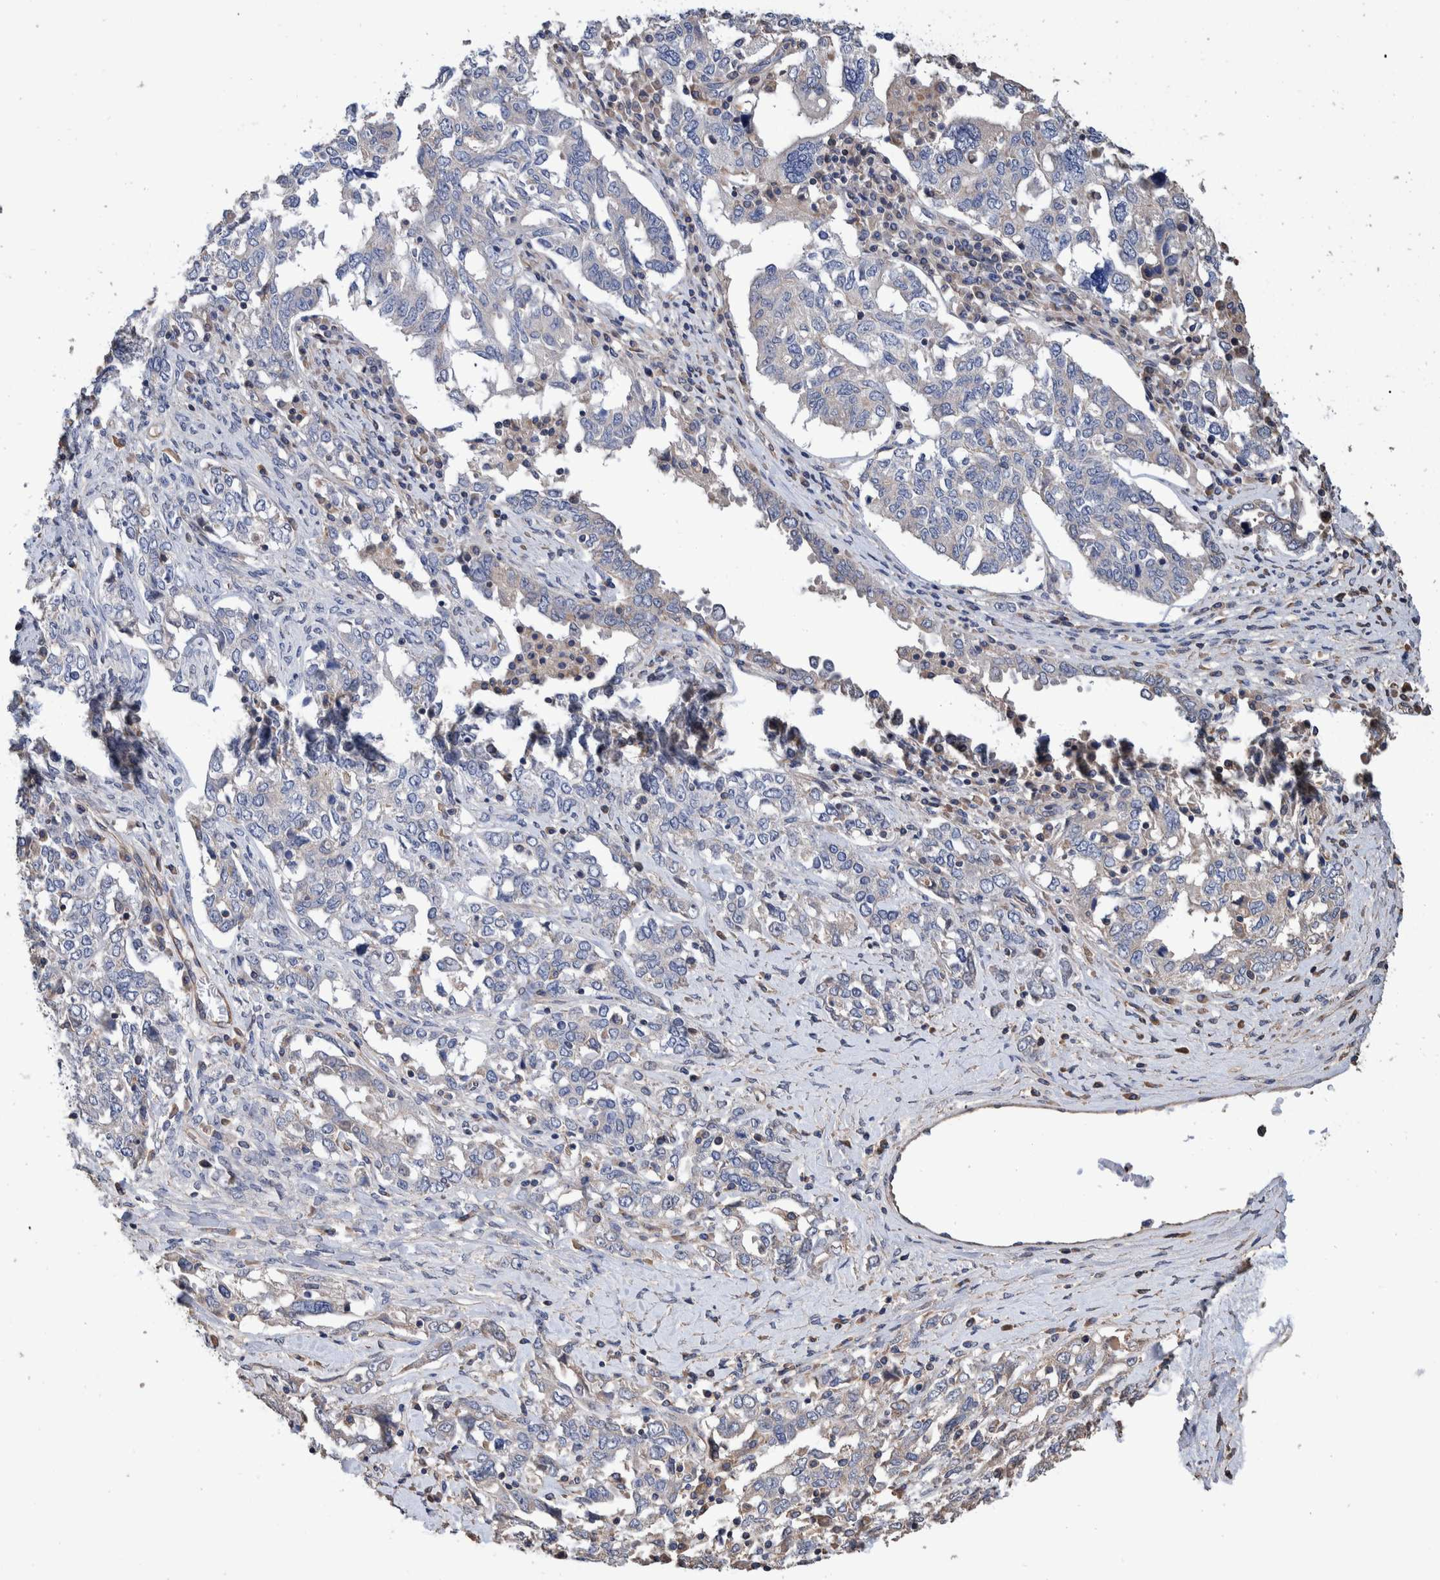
{"staining": {"intensity": "negative", "quantity": "none", "location": "none"}, "tissue": "ovarian cancer", "cell_type": "Tumor cells", "image_type": "cancer", "snomed": [{"axis": "morphology", "description": "Carcinoma, endometroid"}, {"axis": "topography", "description": "Ovary"}], "caption": "Tumor cells show no significant expression in endometroid carcinoma (ovarian).", "gene": "SLC45A4", "patient": {"sex": "female", "age": 62}}